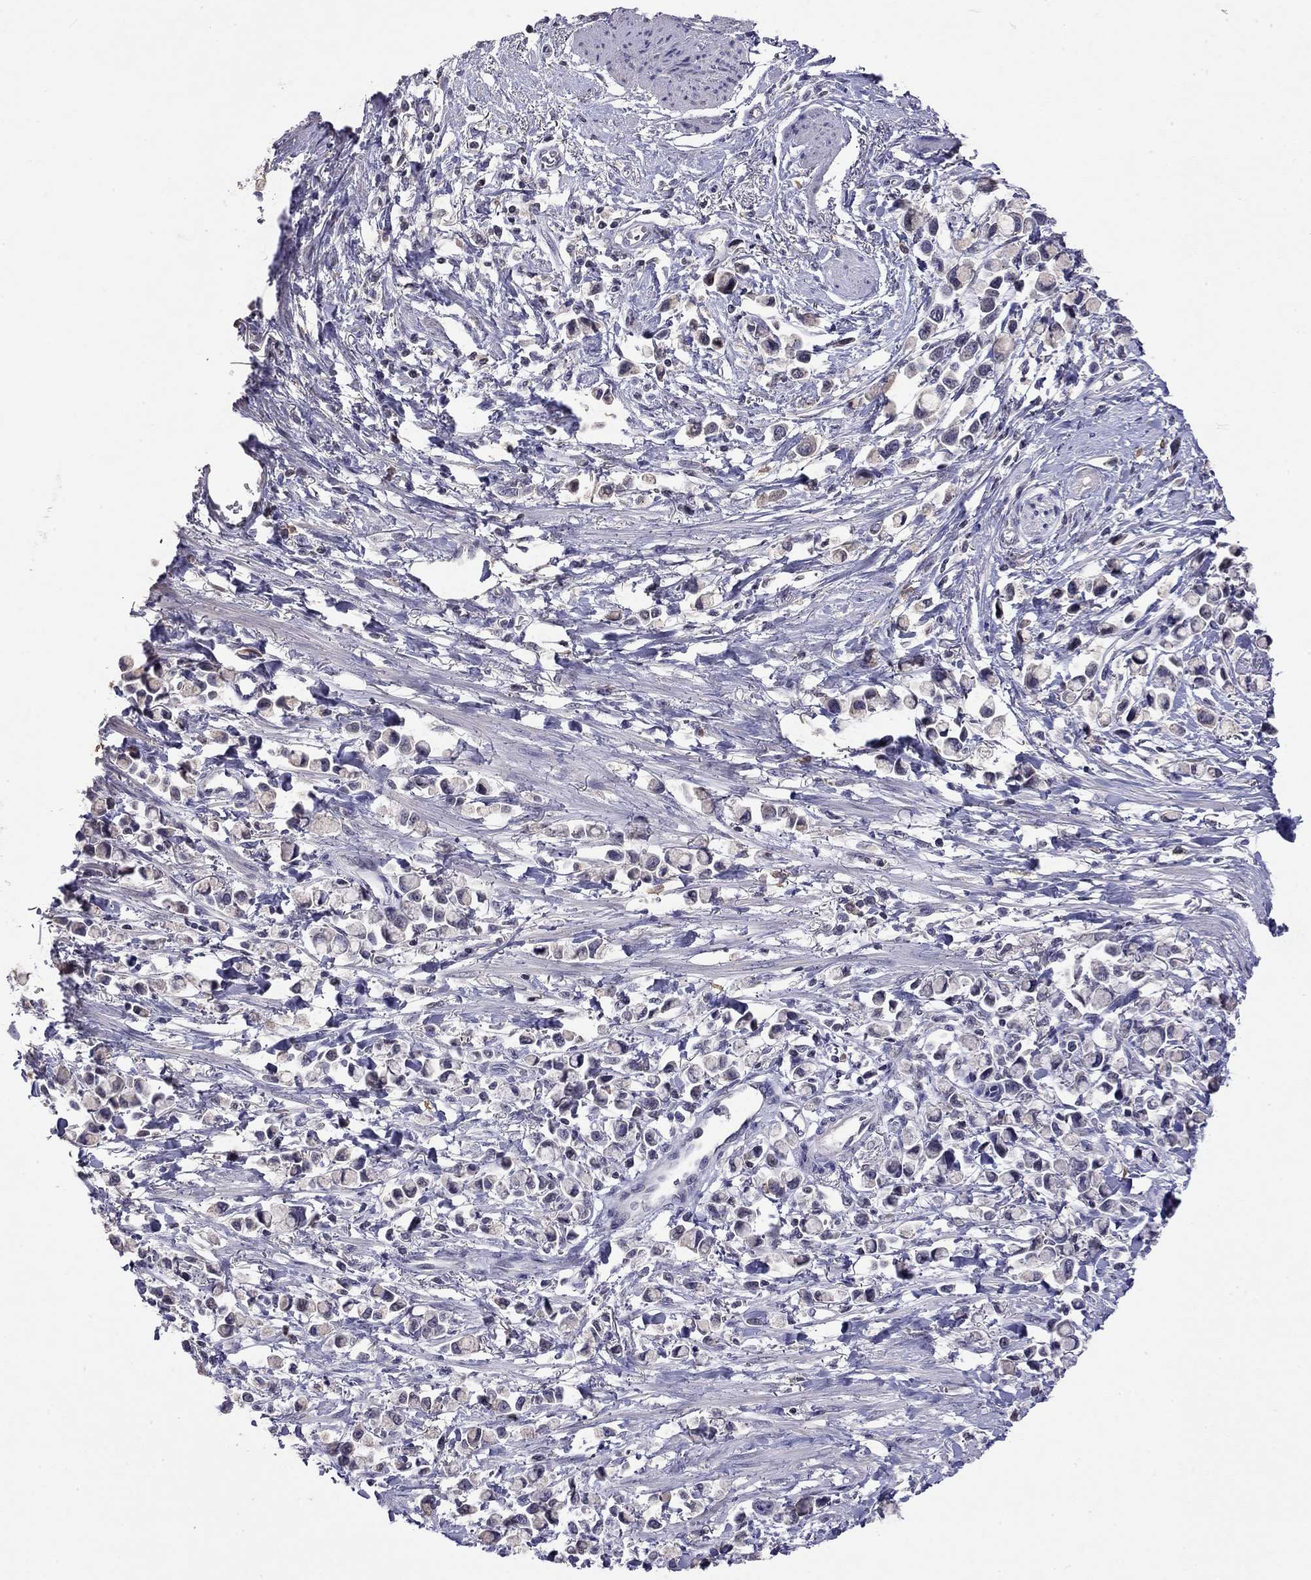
{"staining": {"intensity": "weak", "quantity": "25%-75%", "location": "cytoplasmic/membranous"}, "tissue": "stomach cancer", "cell_type": "Tumor cells", "image_type": "cancer", "snomed": [{"axis": "morphology", "description": "Adenocarcinoma, NOS"}, {"axis": "topography", "description": "Stomach"}], "caption": "Weak cytoplasmic/membranous protein positivity is seen in approximately 25%-75% of tumor cells in adenocarcinoma (stomach).", "gene": "WNK3", "patient": {"sex": "female", "age": 81}}